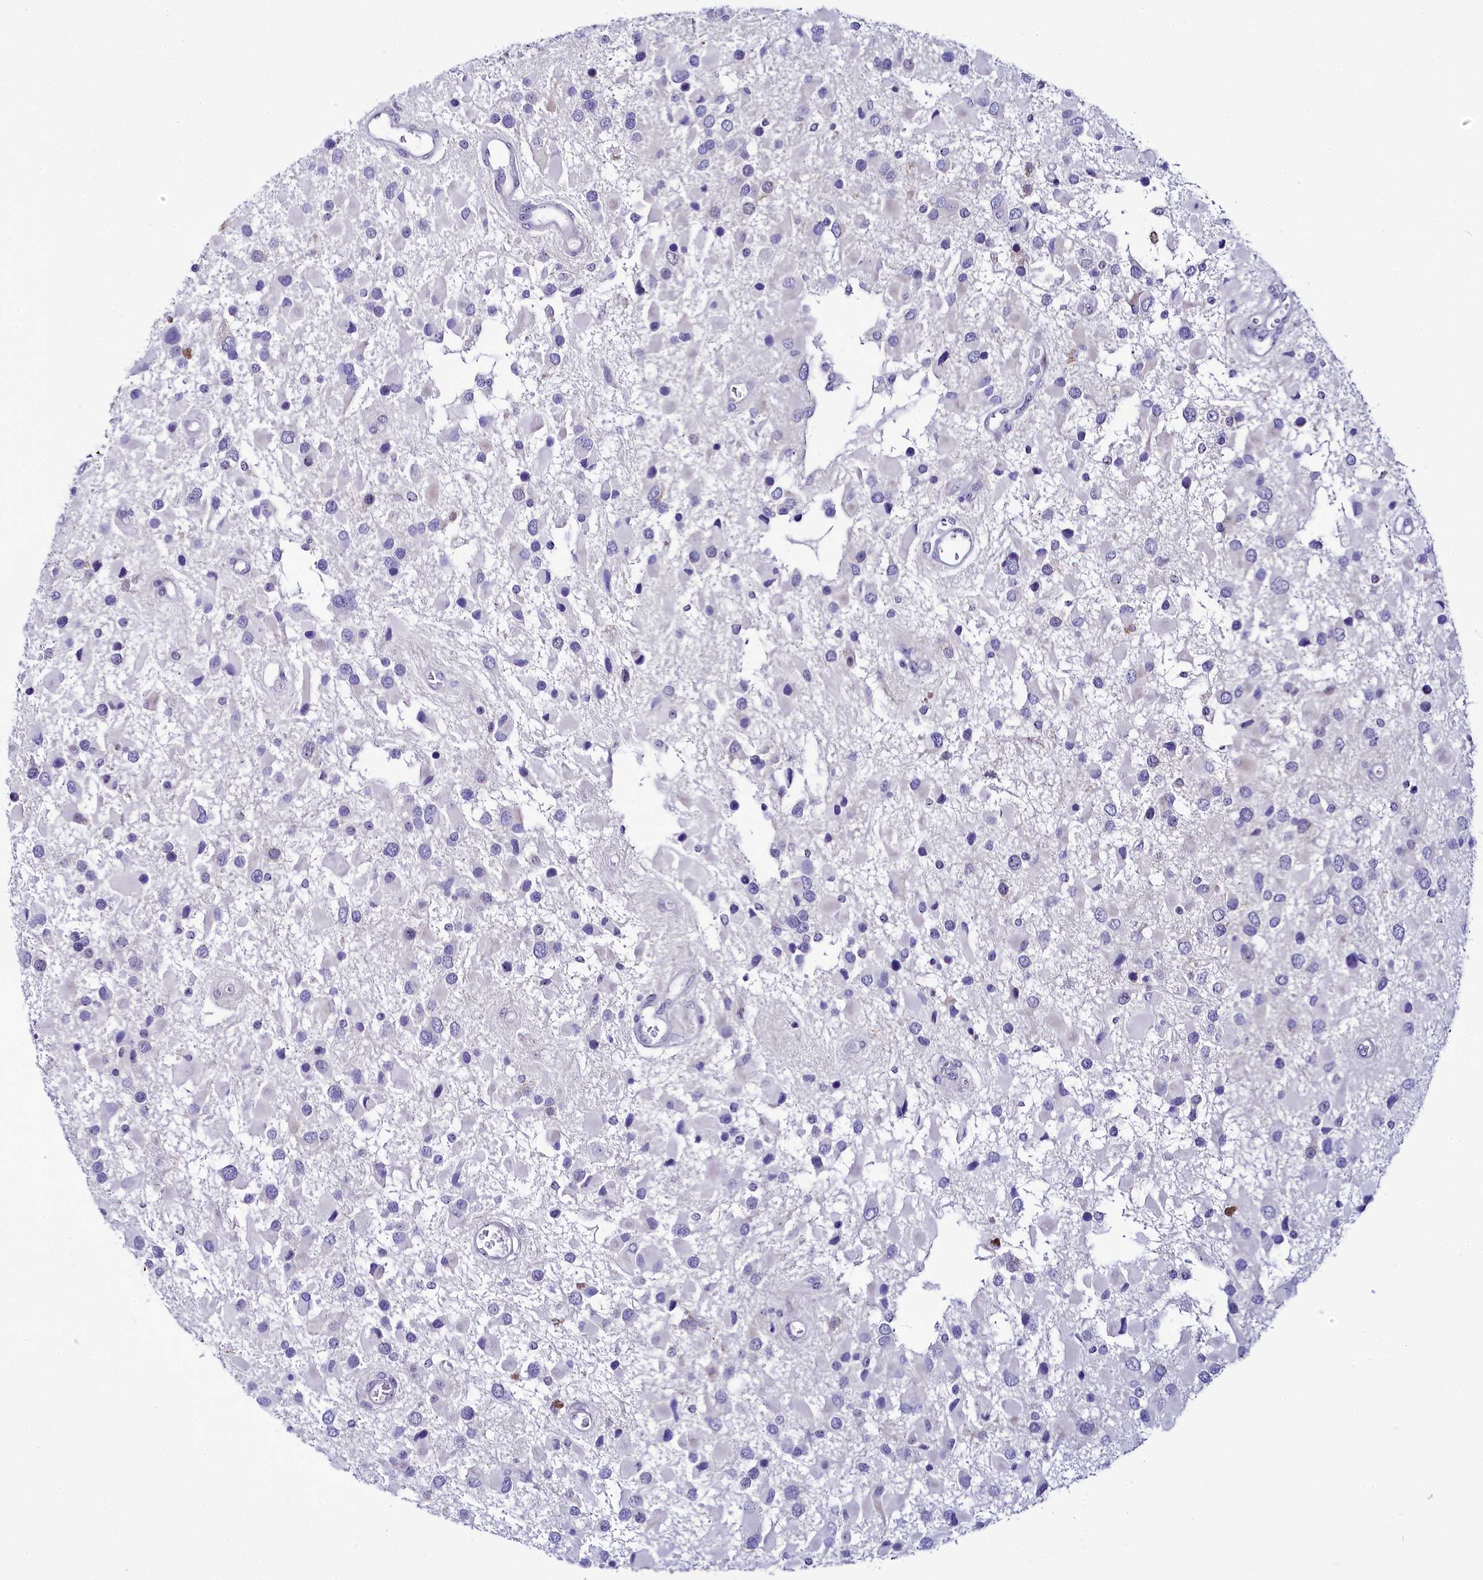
{"staining": {"intensity": "negative", "quantity": "none", "location": "none"}, "tissue": "glioma", "cell_type": "Tumor cells", "image_type": "cancer", "snomed": [{"axis": "morphology", "description": "Glioma, malignant, High grade"}, {"axis": "topography", "description": "Brain"}], "caption": "Immunohistochemistry (IHC) micrograph of neoplastic tissue: glioma stained with DAB exhibits no significant protein expression in tumor cells.", "gene": "TCOF1", "patient": {"sex": "male", "age": 53}}